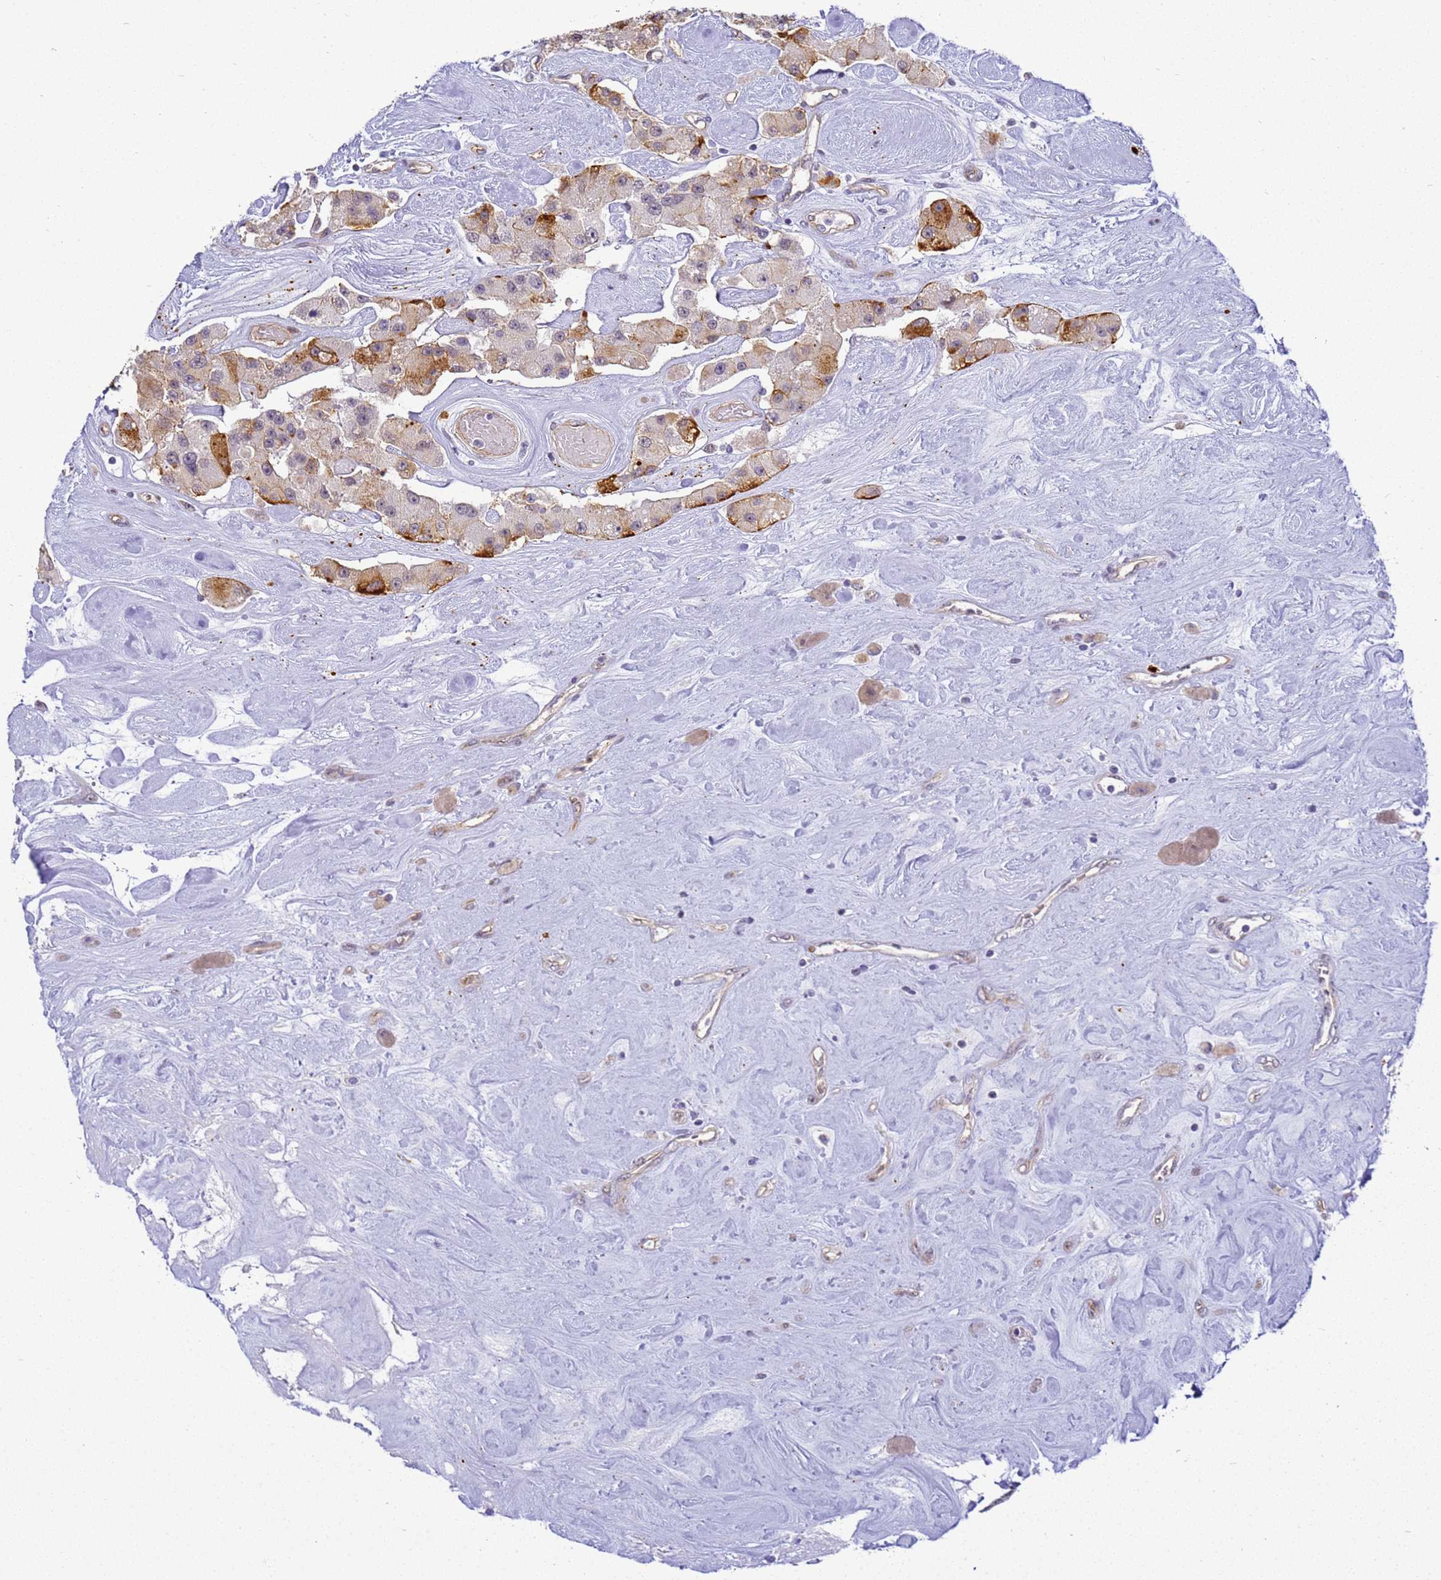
{"staining": {"intensity": "moderate", "quantity": "<25%", "location": "cytoplasmic/membranous"}, "tissue": "carcinoid", "cell_type": "Tumor cells", "image_type": "cancer", "snomed": [{"axis": "morphology", "description": "Carcinoid, malignant, NOS"}, {"axis": "topography", "description": "Pancreas"}], "caption": "A brown stain labels moderate cytoplasmic/membranous staining of a protein in human malignant carcinoid tumor cells.", "gene": "GON4L", "patient": {"sex": "male", "age": 41}}